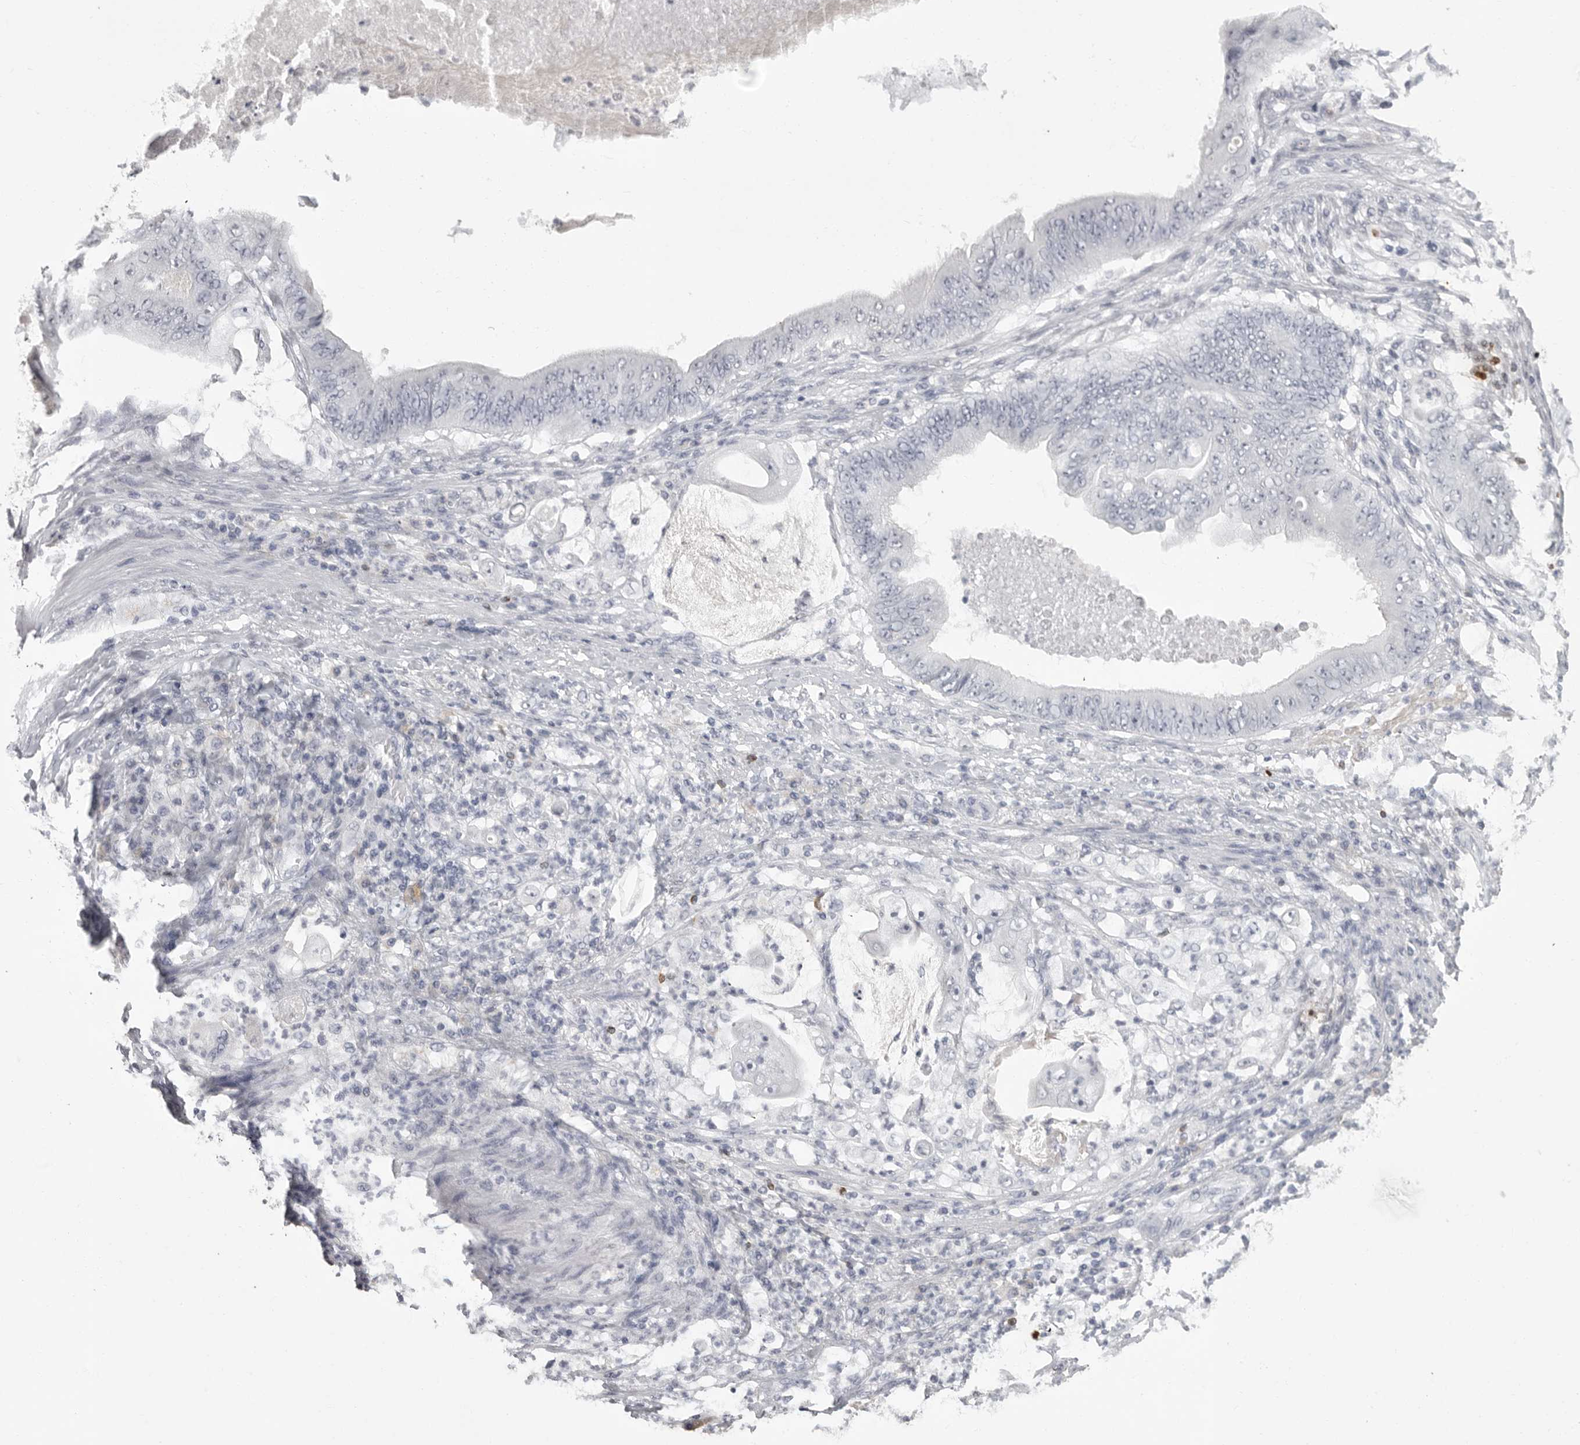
{"staining": {"intensity": "negative", "quantity": "none", "location": "none"}, "tissue": "stomach cancer", "cell_type": "Tumor cells", "image_type": "cancer", "snomed": [{"axis": "morphology", "description": "Adenocarcinoma, NOS"}, {"axis": "topography", "description": "Stomach"}], "caption": "Protein analysis of stomach cancer (adenocarcinoma) displays no significant expression in tumor cells. Nuclei are stained in blue.", "gene": "GNLY", "patient": {"sex": "female", "age": 73}}